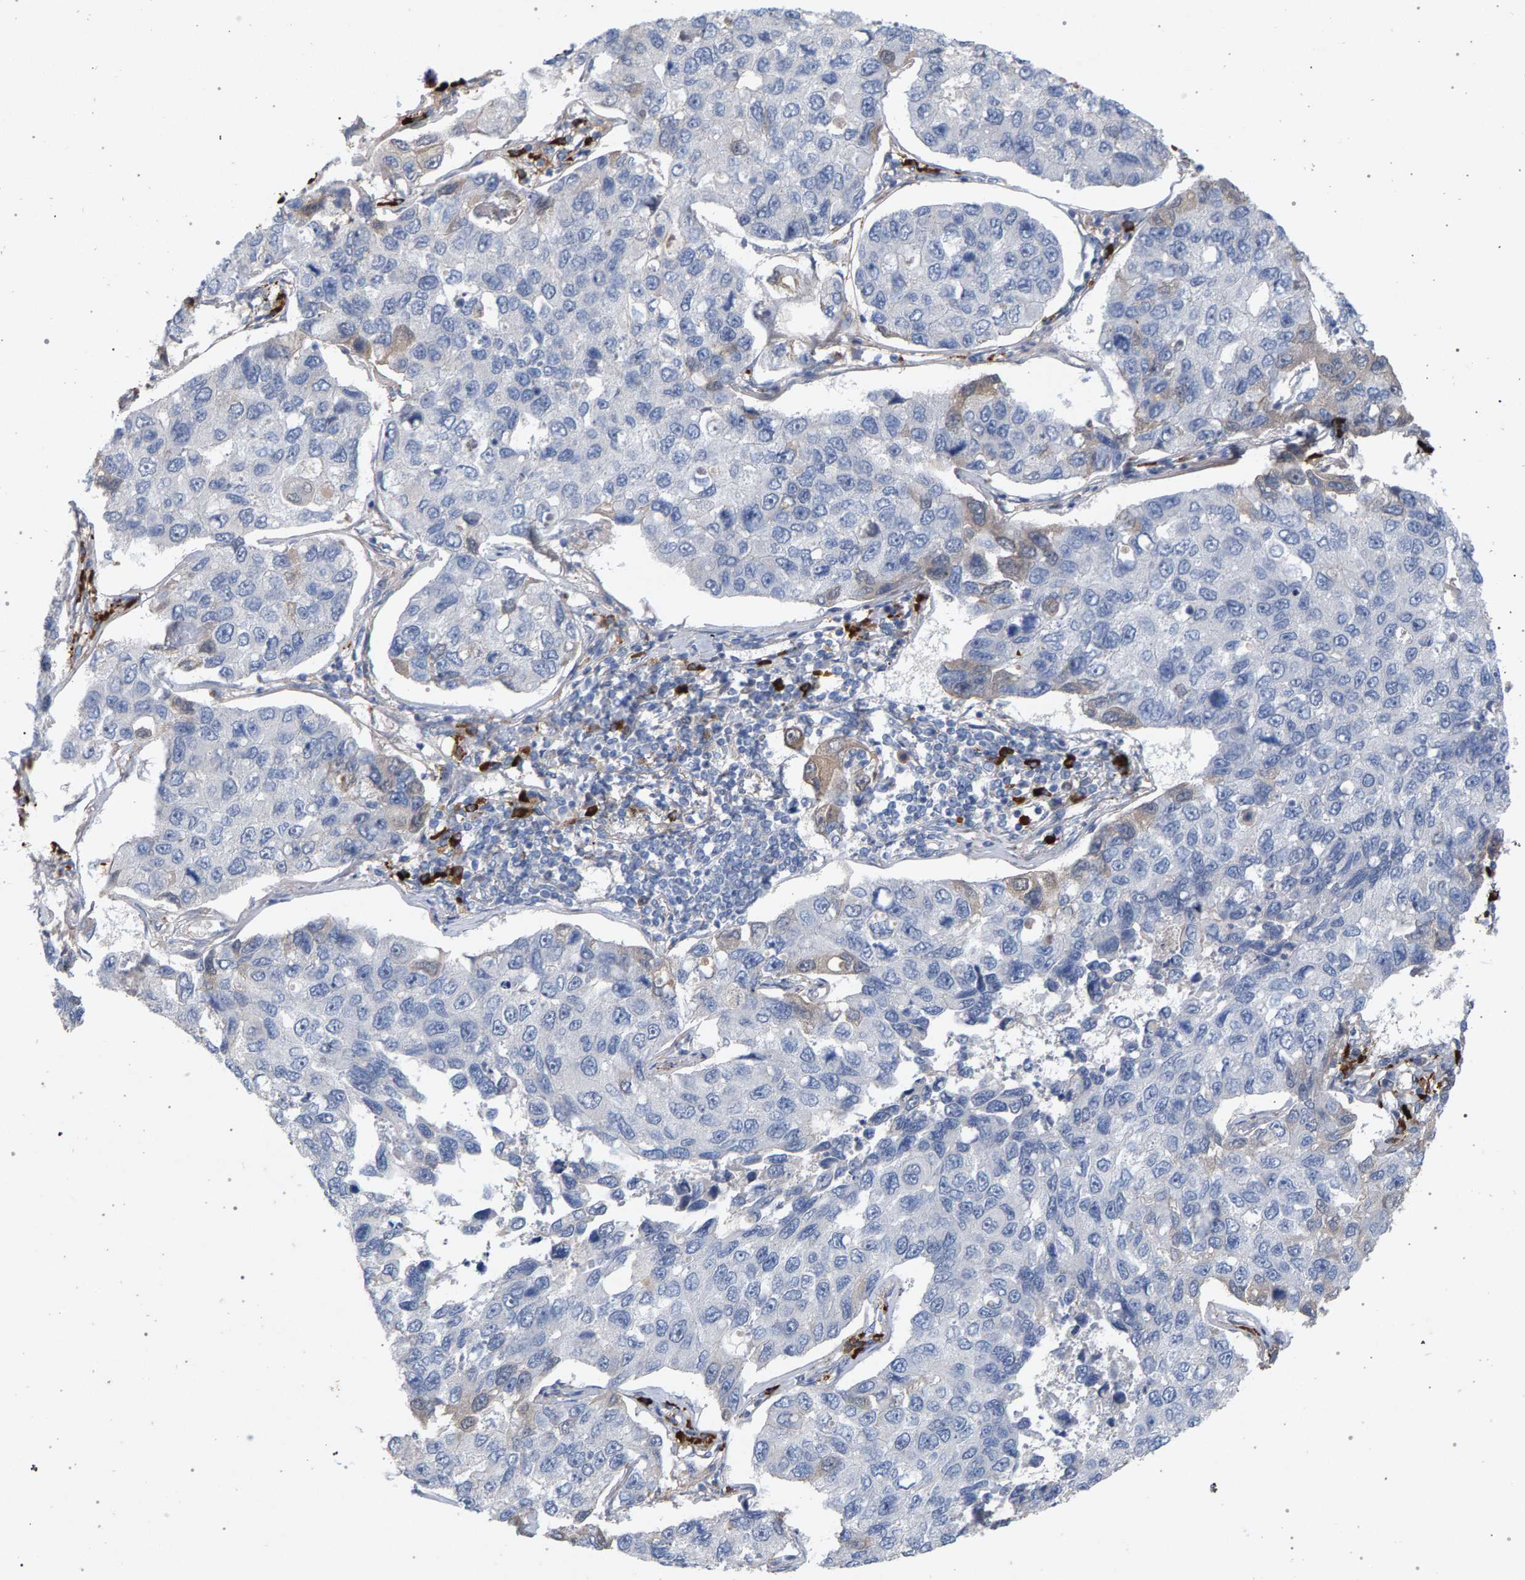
{"staining": {"intensity": "negative", "quantity": "none", "location": "none"}, "tissue": "lung cancer", "cell_type": "Tumor cells", "image_type": "cancer", "snomed": [{"axis": "morphology", "description": "Adenocarcinoma, NOS"}, {"axis": "topography", "description": "Lung"}], "caption": "There is no significant positivity in tumor cells of lung cancer.", "gene": "MAMDC2", "patient": {"sex": "male", "age": 64}}